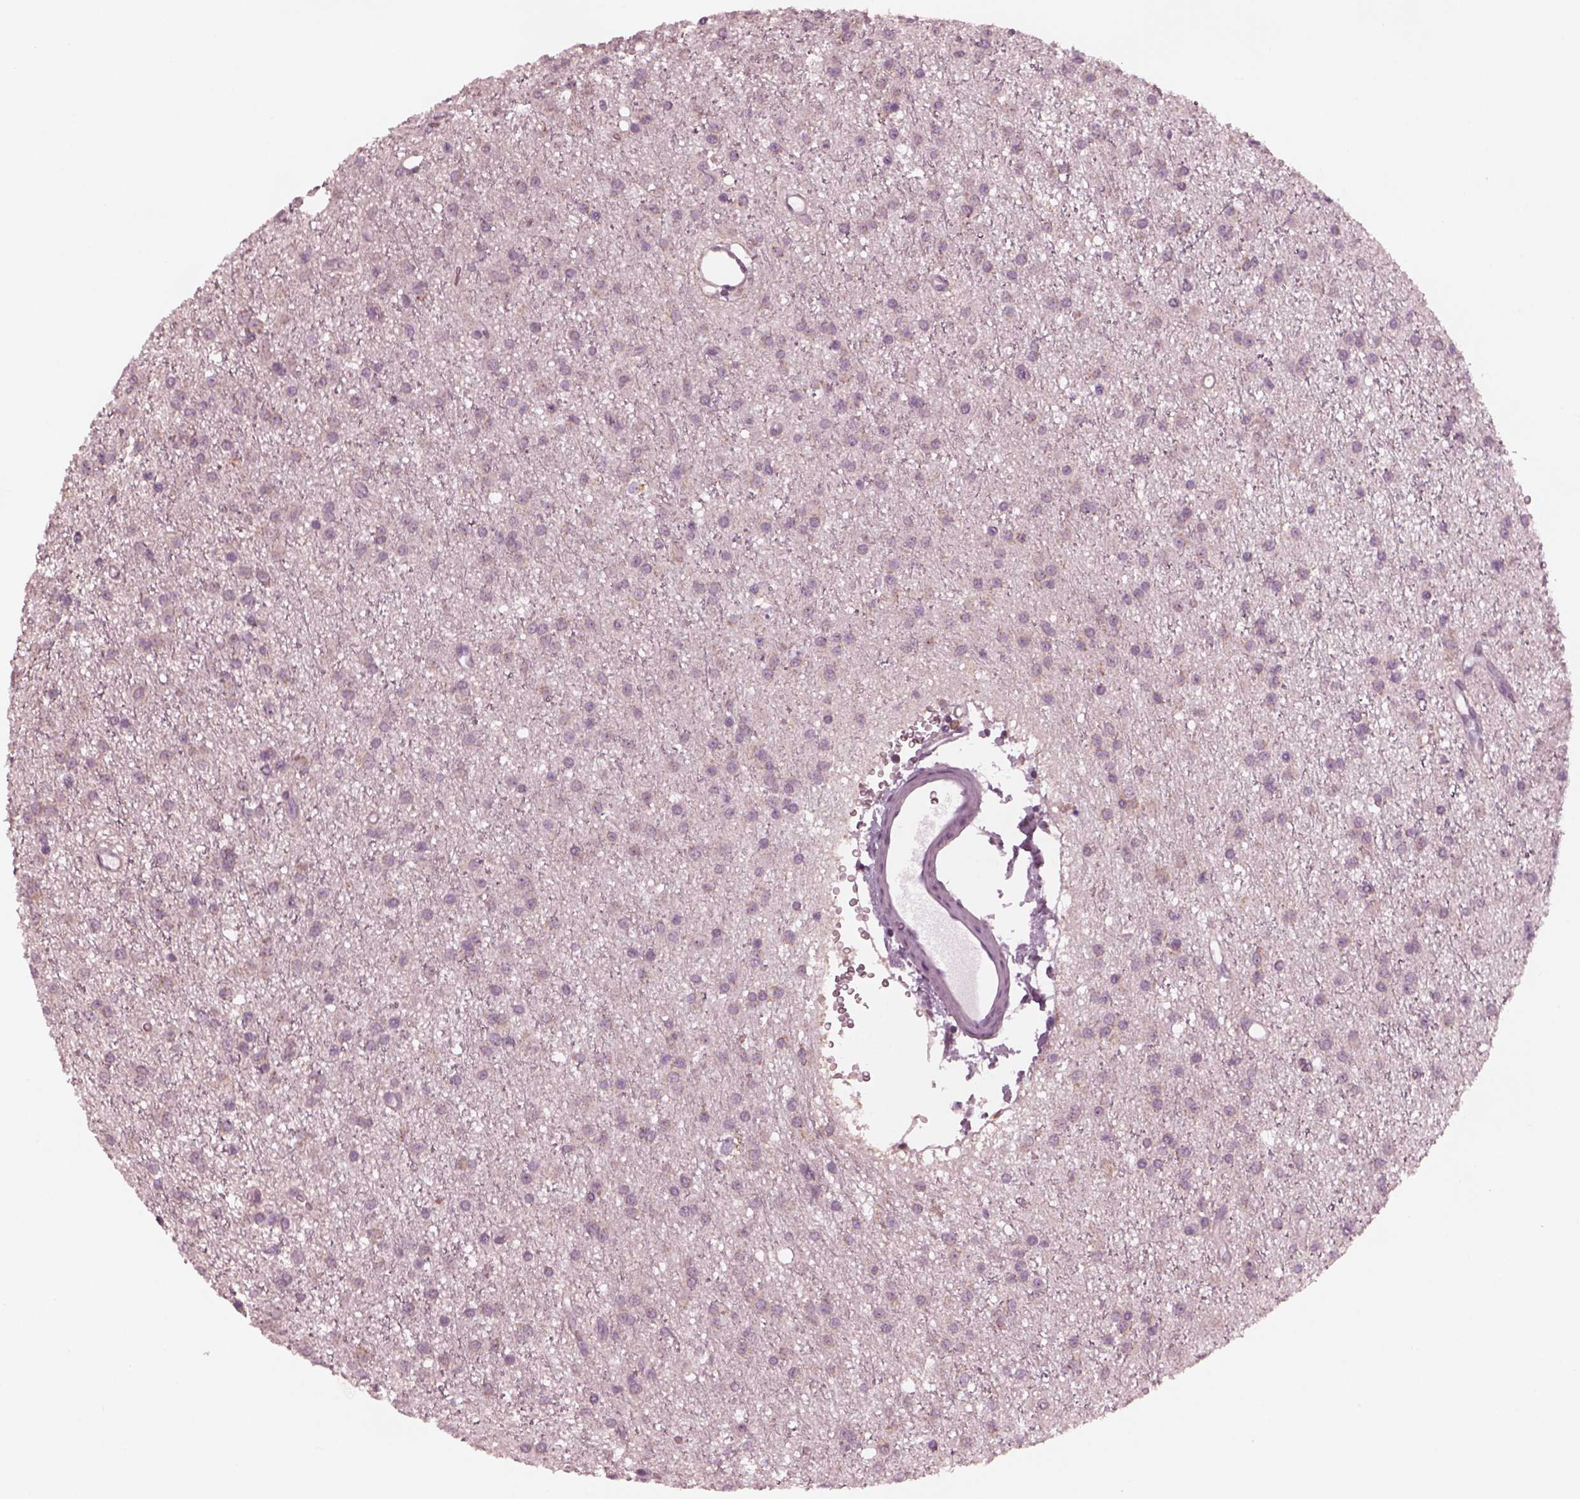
{"staining": {"intensity": "moderate", "quantity": "<25%", "location": "cytoplasmic/membranous"}, "tissue": "glioma", "cell_type": "Tumor cells", "image_type": "cancer", "snomed": [{"axis": "morphology", "description": "Glioma, malignant, Low grade"}, {"axis": "topography", "description": "Brain"}], "caption": "A photomicrograph showing moderate cytoplasmic/membranous positivity in about <25% of tumor cells in malignant glioma (low-grade), as visualized by brown immunohistochemical staining.", "gene": "CELSR3", "patient": {"sex": "male", "age": 27}}